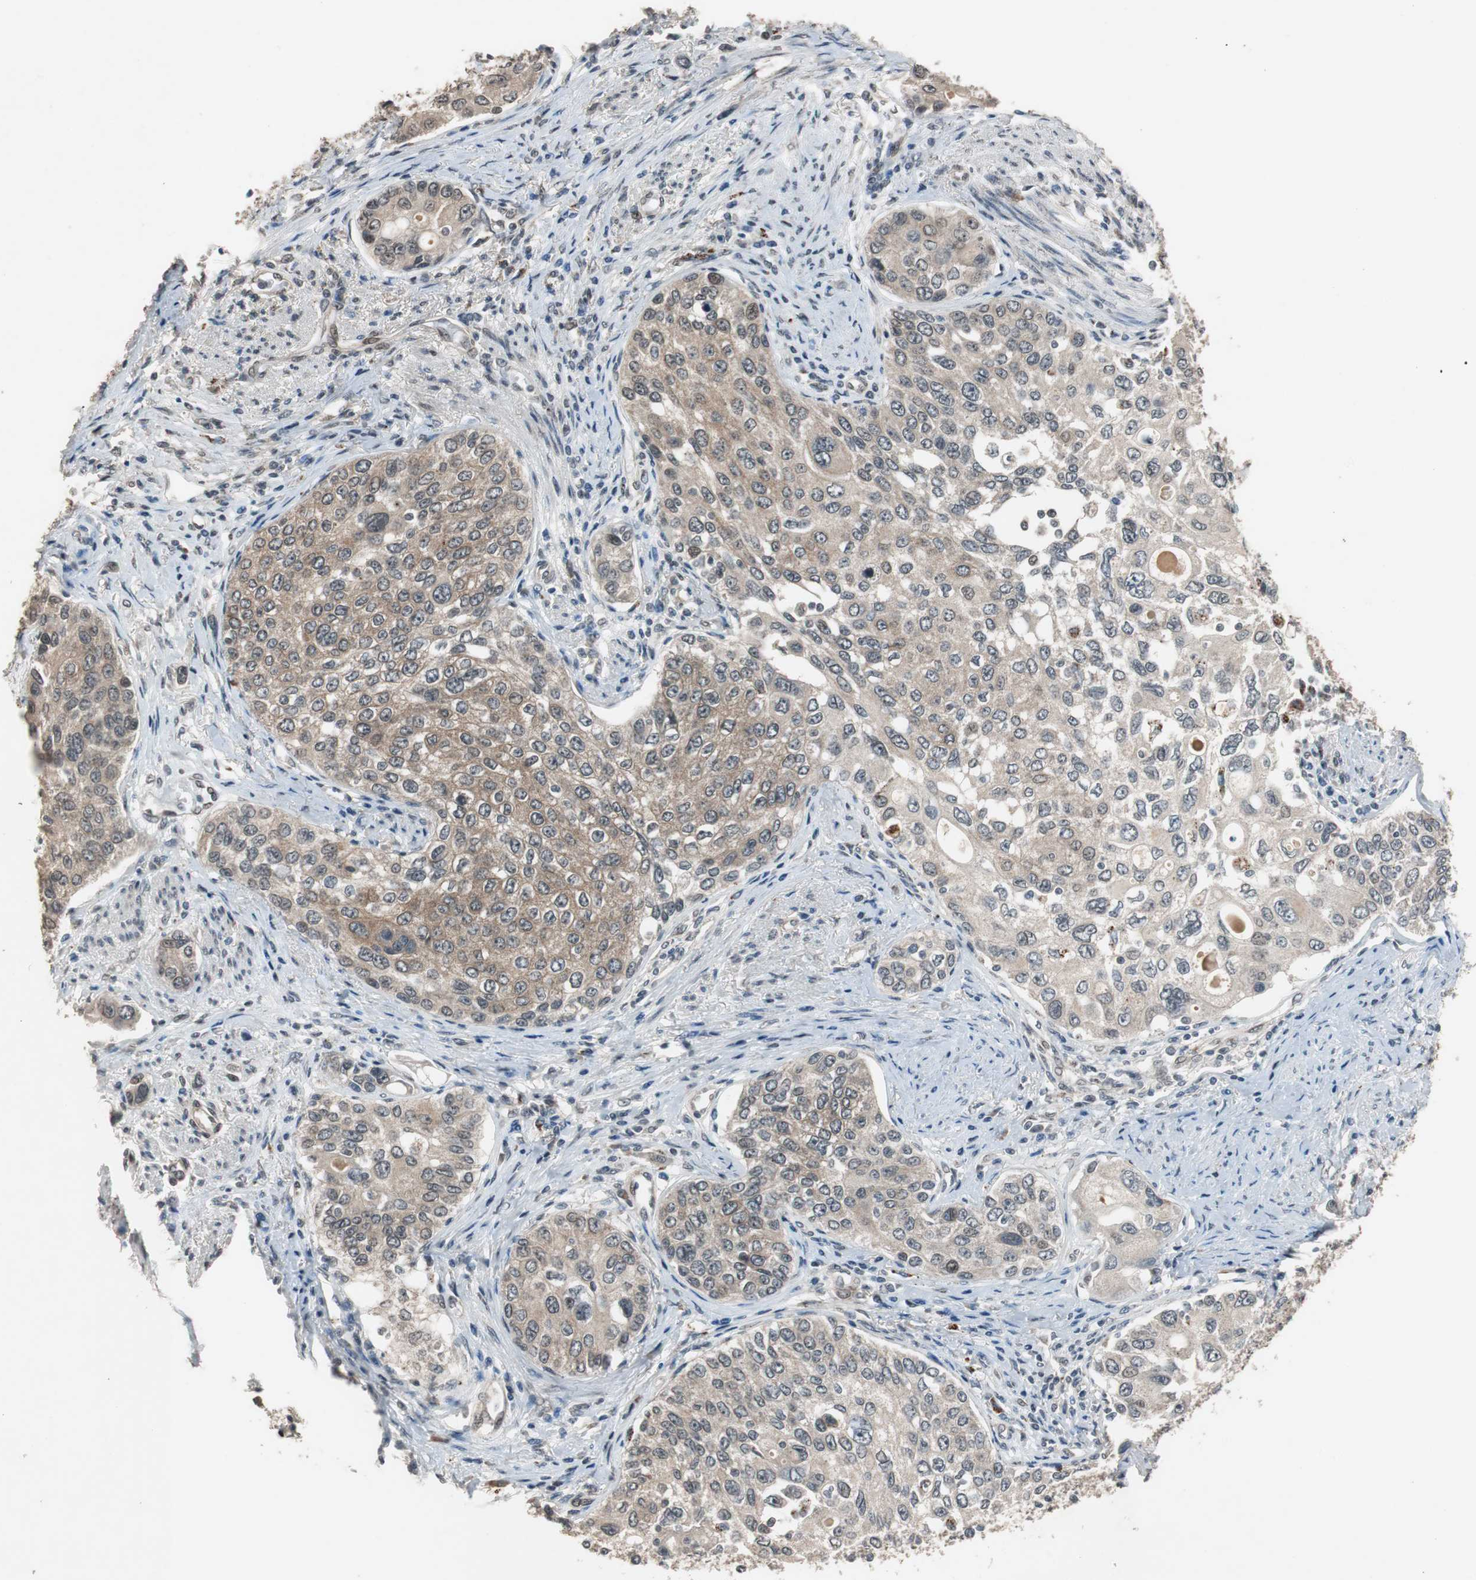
{"staining": {"intensity": "weak", "quantity": ">75%", "location": "cytoplasmic/membranous"}, "tissue": "urothelial cancer", "cell_type": "Tumor cells", "image_type": "cancer", "snomed": [{"axis": "morphology", "description": "Urothelial carcinoma, High grade"}, {"axis": "topography", "description": "Urinary bladder"}], "caption": "Immunohistochemistry (IHC) (DAB (3,3'-diaminobenzidine)) staining of human urothelial carcinoma (high-grade) demonstrates weak cytoplasmic/membranous protein expression in about >75% of tumor cells.", "gene": "BOLA1", "patient": {"sex": "female", "age": 56}}